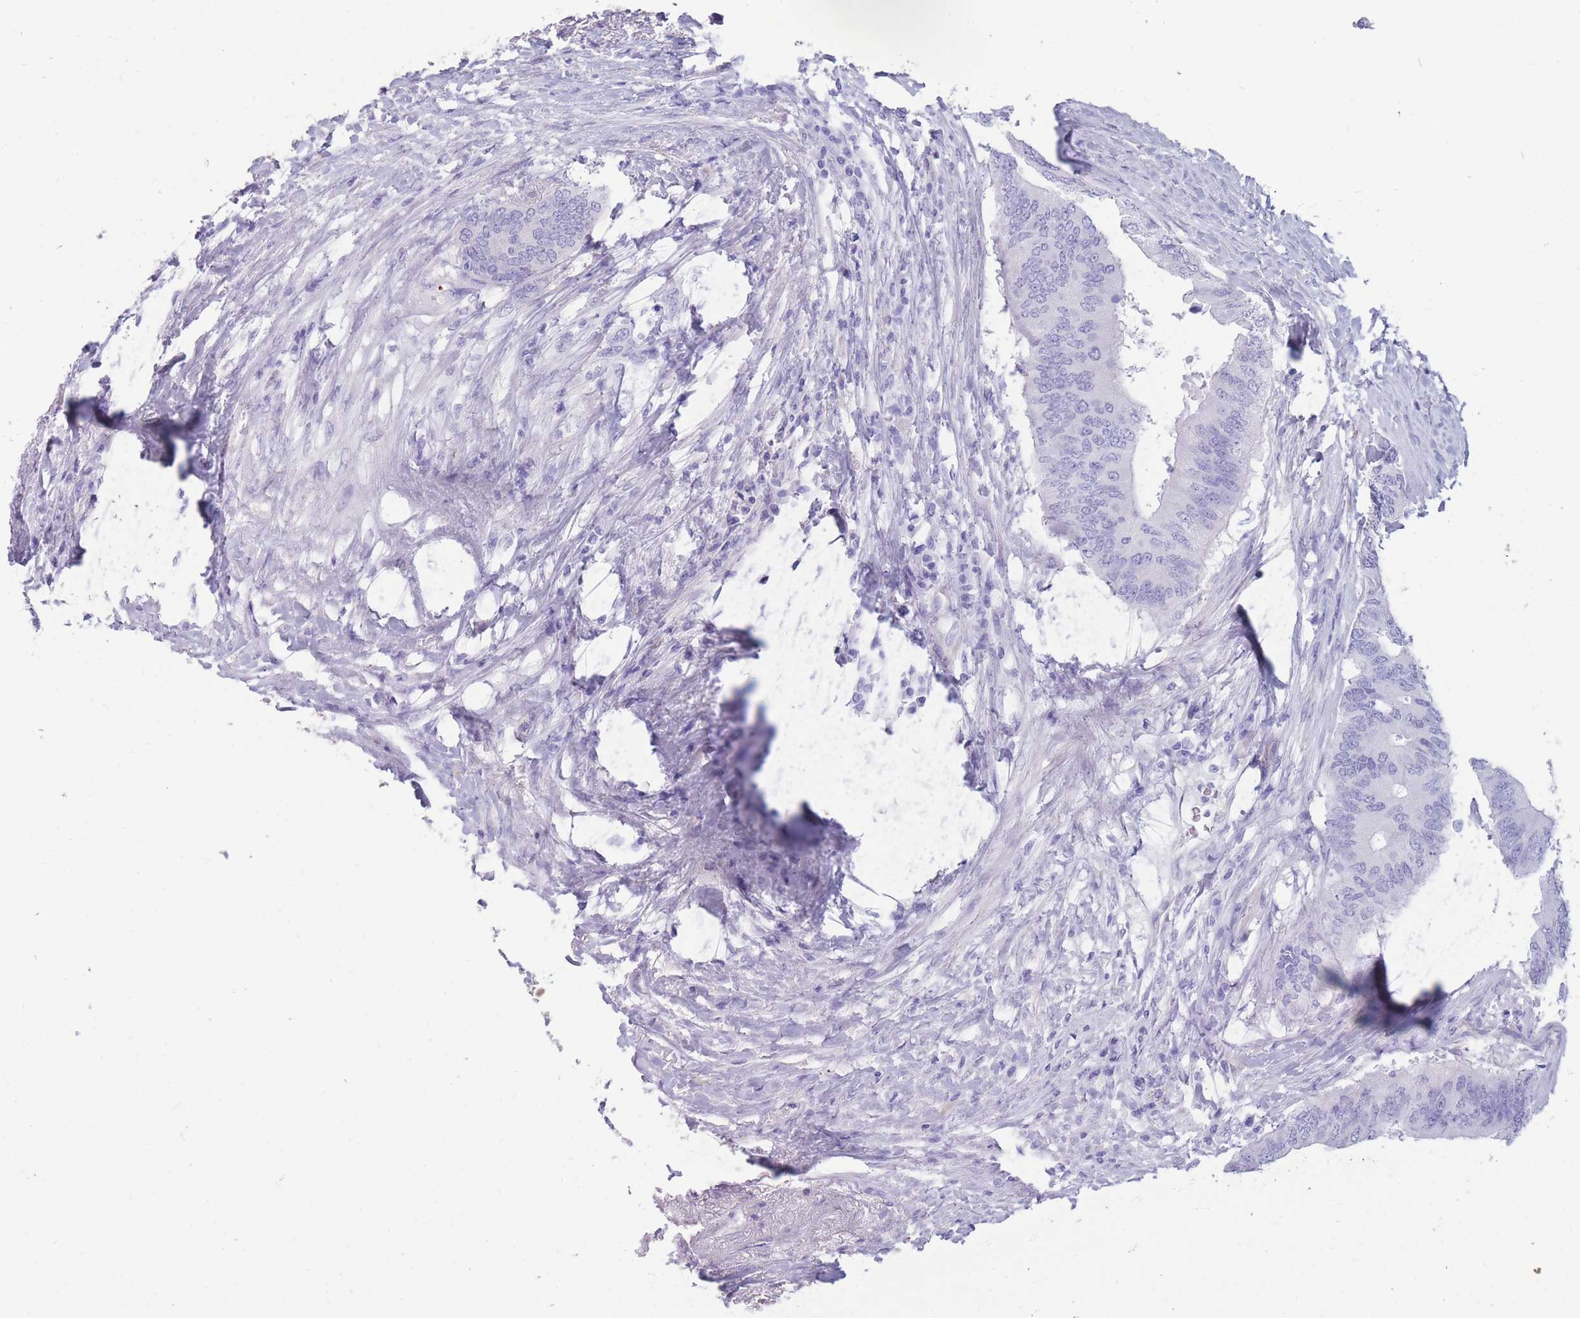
{"staining": {"intensity": "negative", "quantity": "none", "location": "none"}, "tissue": "colorectal cancer", "cell_type": "Tumor cells", "image_type": "cancer", "snomed": [{"axis": "morphology", "description": "Adenocarcinoma, NOS"}, {"axis": "topography", "description": "Colon"}], "caption": "IHC of human colorectal cancer (adenocarcinoma) exhibits no positivity in tumor cells. Nuclei are stained in blue.", "gene": "MTSS2", "patient": {"sex": "male", "age": 71}}